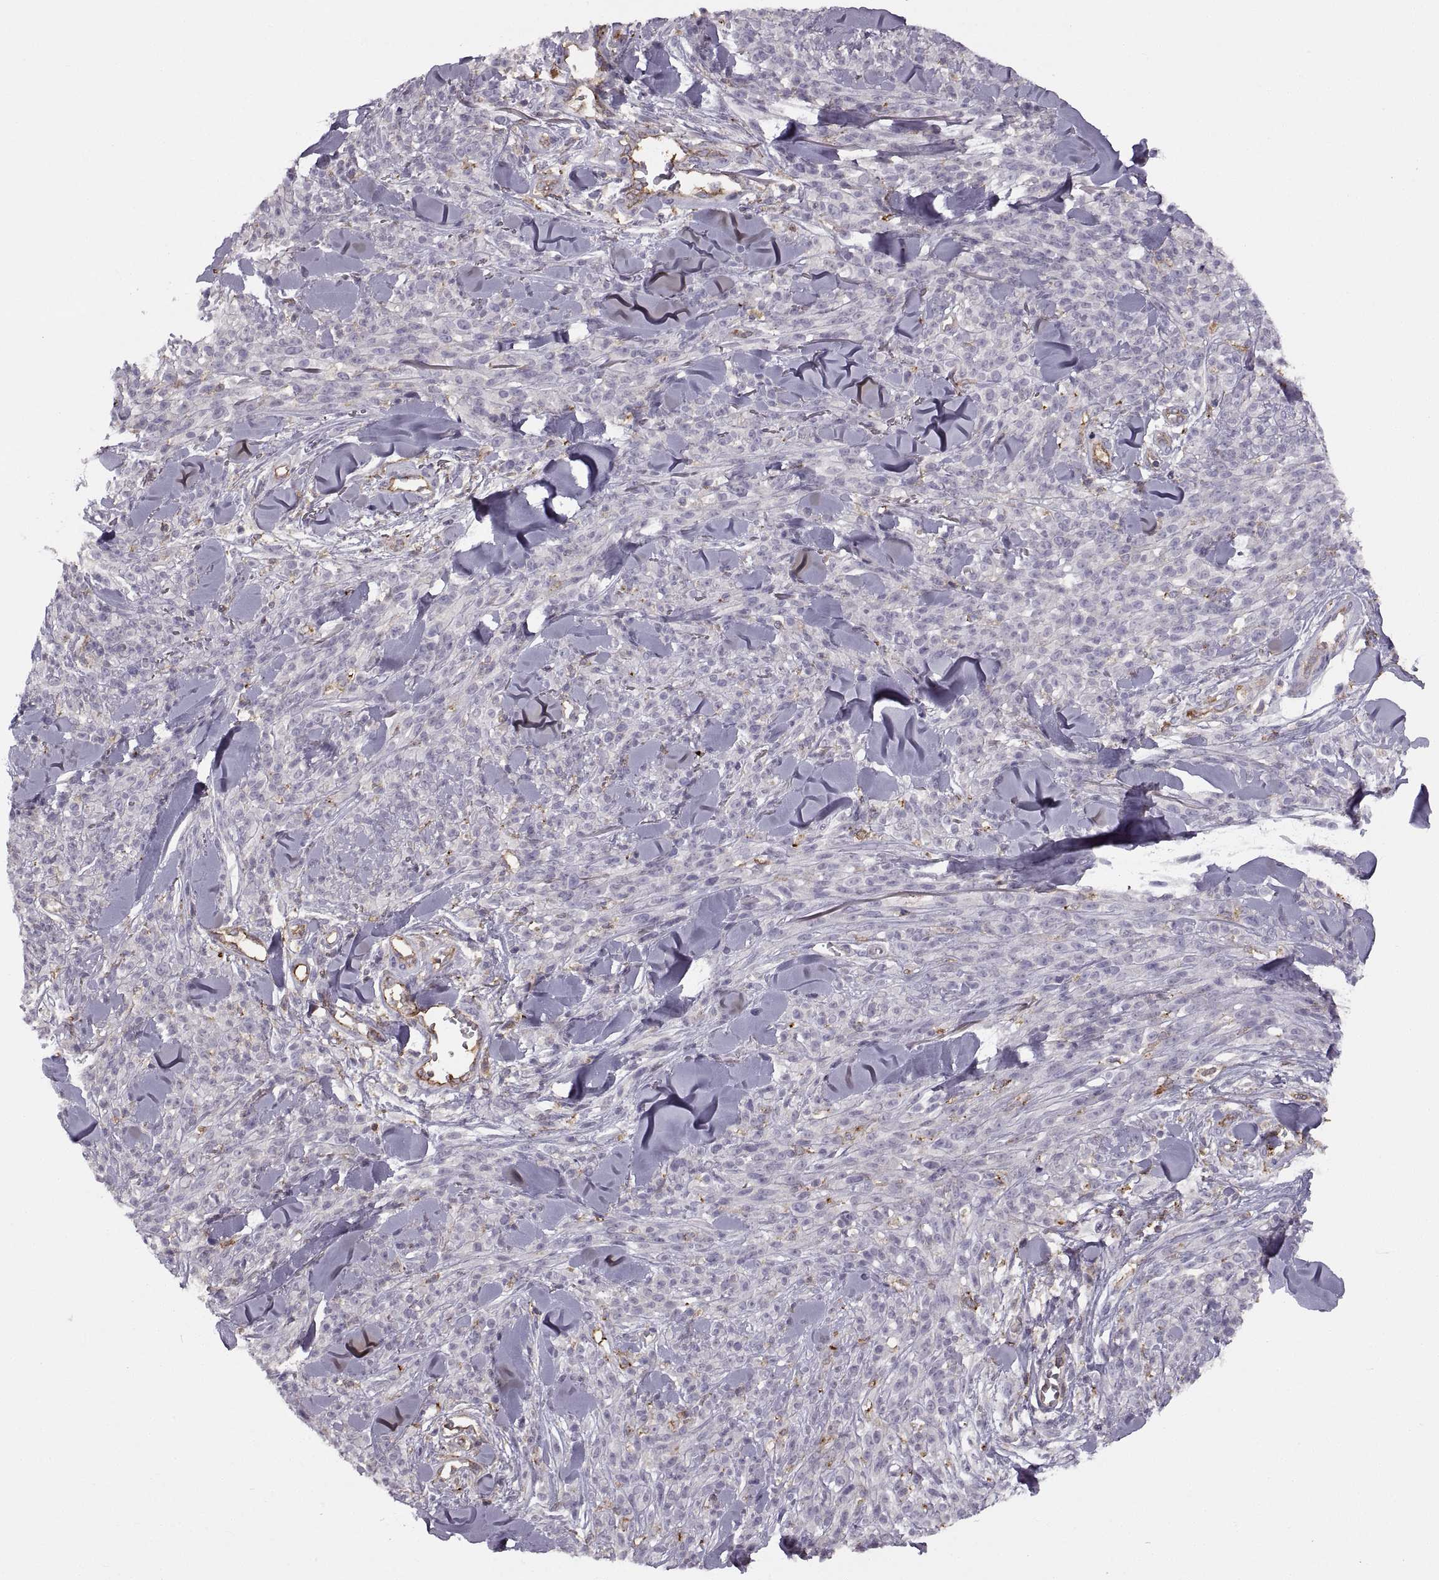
{"staining": {"intensity": "negative", "quantity": "none", "location": "none"}, "tissue": "melanoma", "cell_type": "Tumor cells", "image_type": "cancer", "snomed": [{"axis": "morphology", "description": "Malignant melanoma, NOS"}, {"axis": "topography", "description": "Skin"}, {"axis": "topography", "description": "Skin of trunk"}], "caption": "IHC histopathology image of human malignant melanoma stained for a protein (brown), which displays no expression in tumor cells.", "gene": "RALB", "patient": {"sex": "male", "age": 74}}